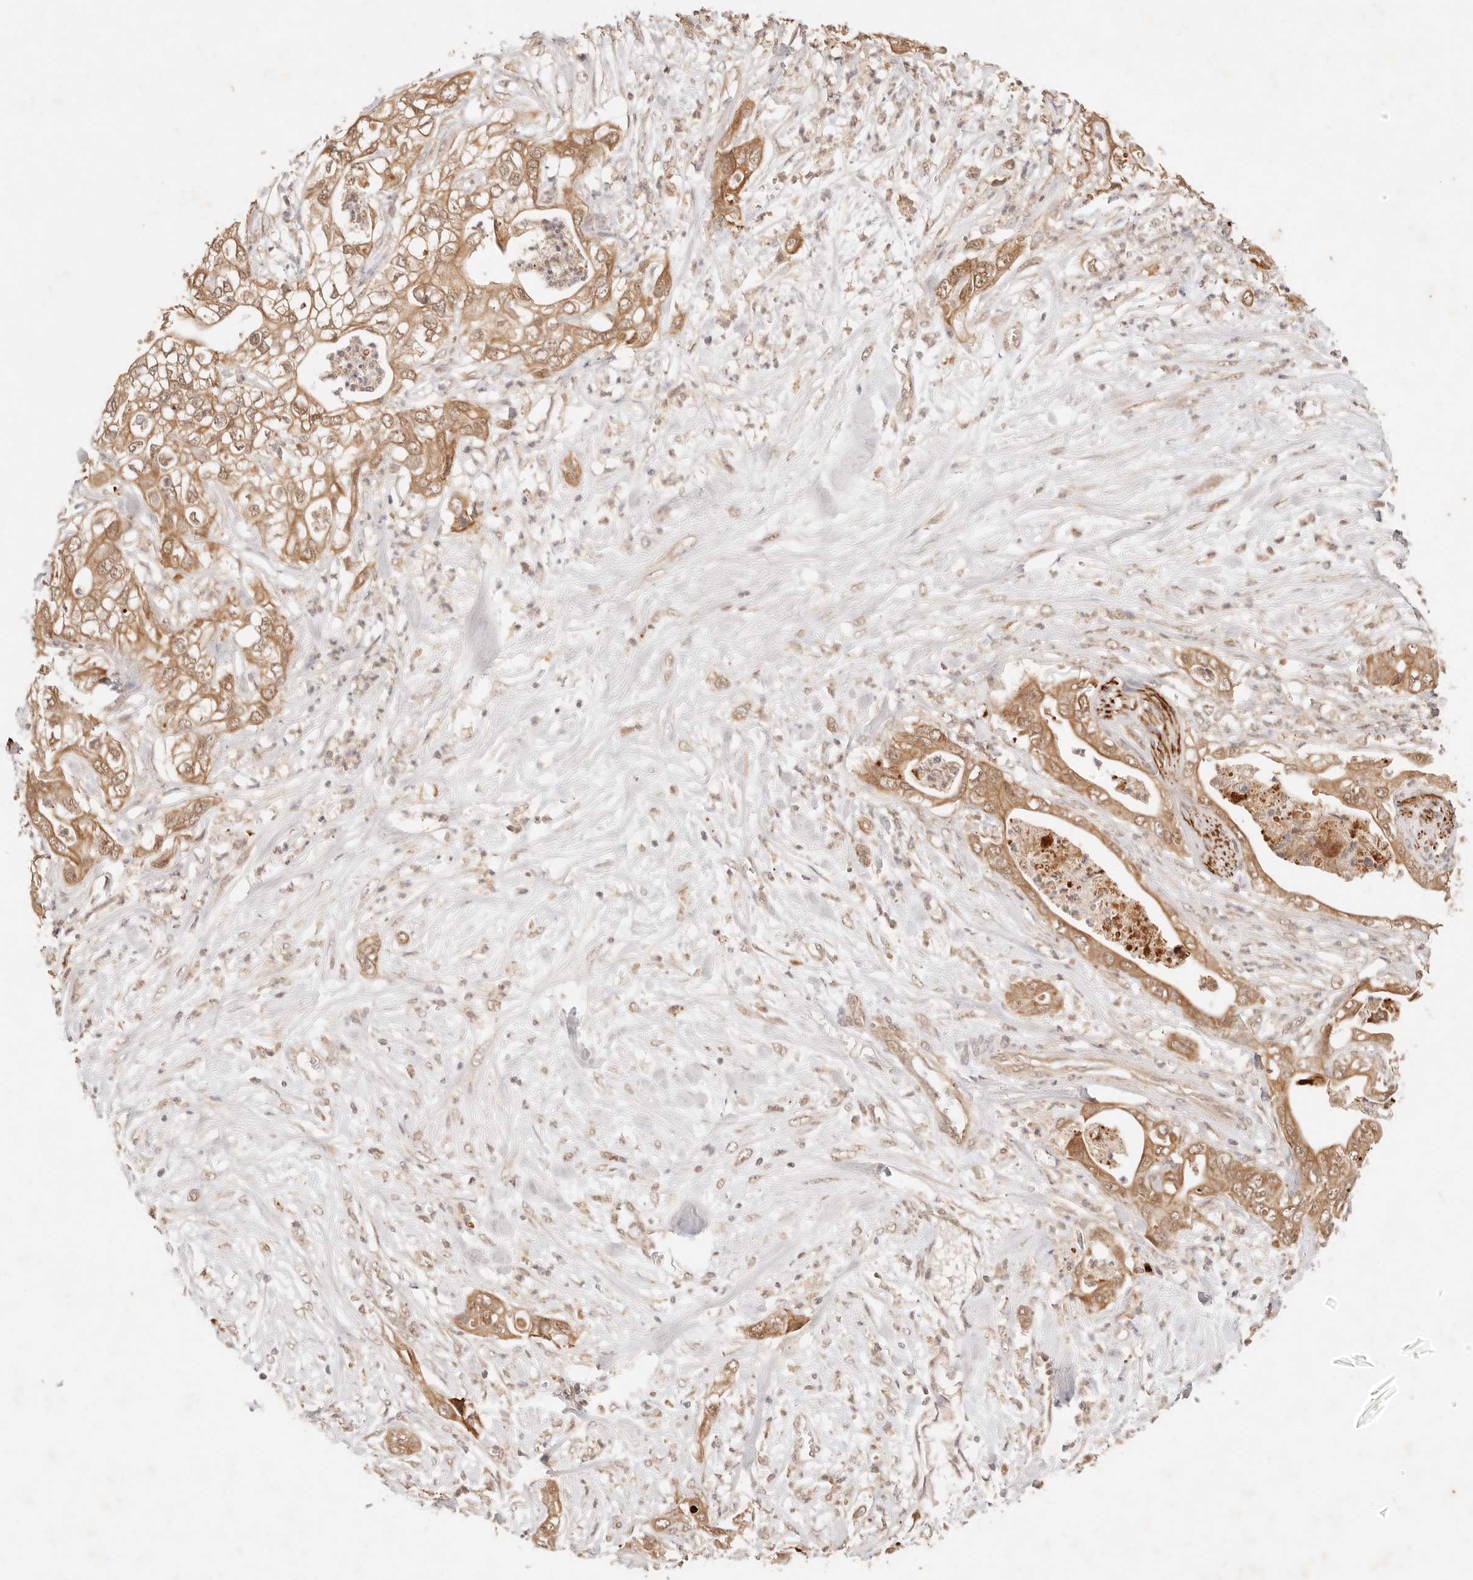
{"staining": {"intensity": "moderate", "quantity": ">75%", "location": "cytoplasmic/membranous,nuclear"}, "tissue": "pancreatic cancer", "cell_type": "Tumor cells", "image_type": "cancer", "snomed": [{"axis": "morphology", "description": "Adenocarcinoma, NOS"}, {"axis": "topography", "description": "Pancreas"}], "caption": "Adenocarcinoma (pancreatic) stained with DAB IHC demonstrates medium levels of moderate cytoplasmic/membranous and nuclear positivity in about >75% of tumor cells.", "gene": "TRIM11", "patient": {"sex": "female", "age": 78}}